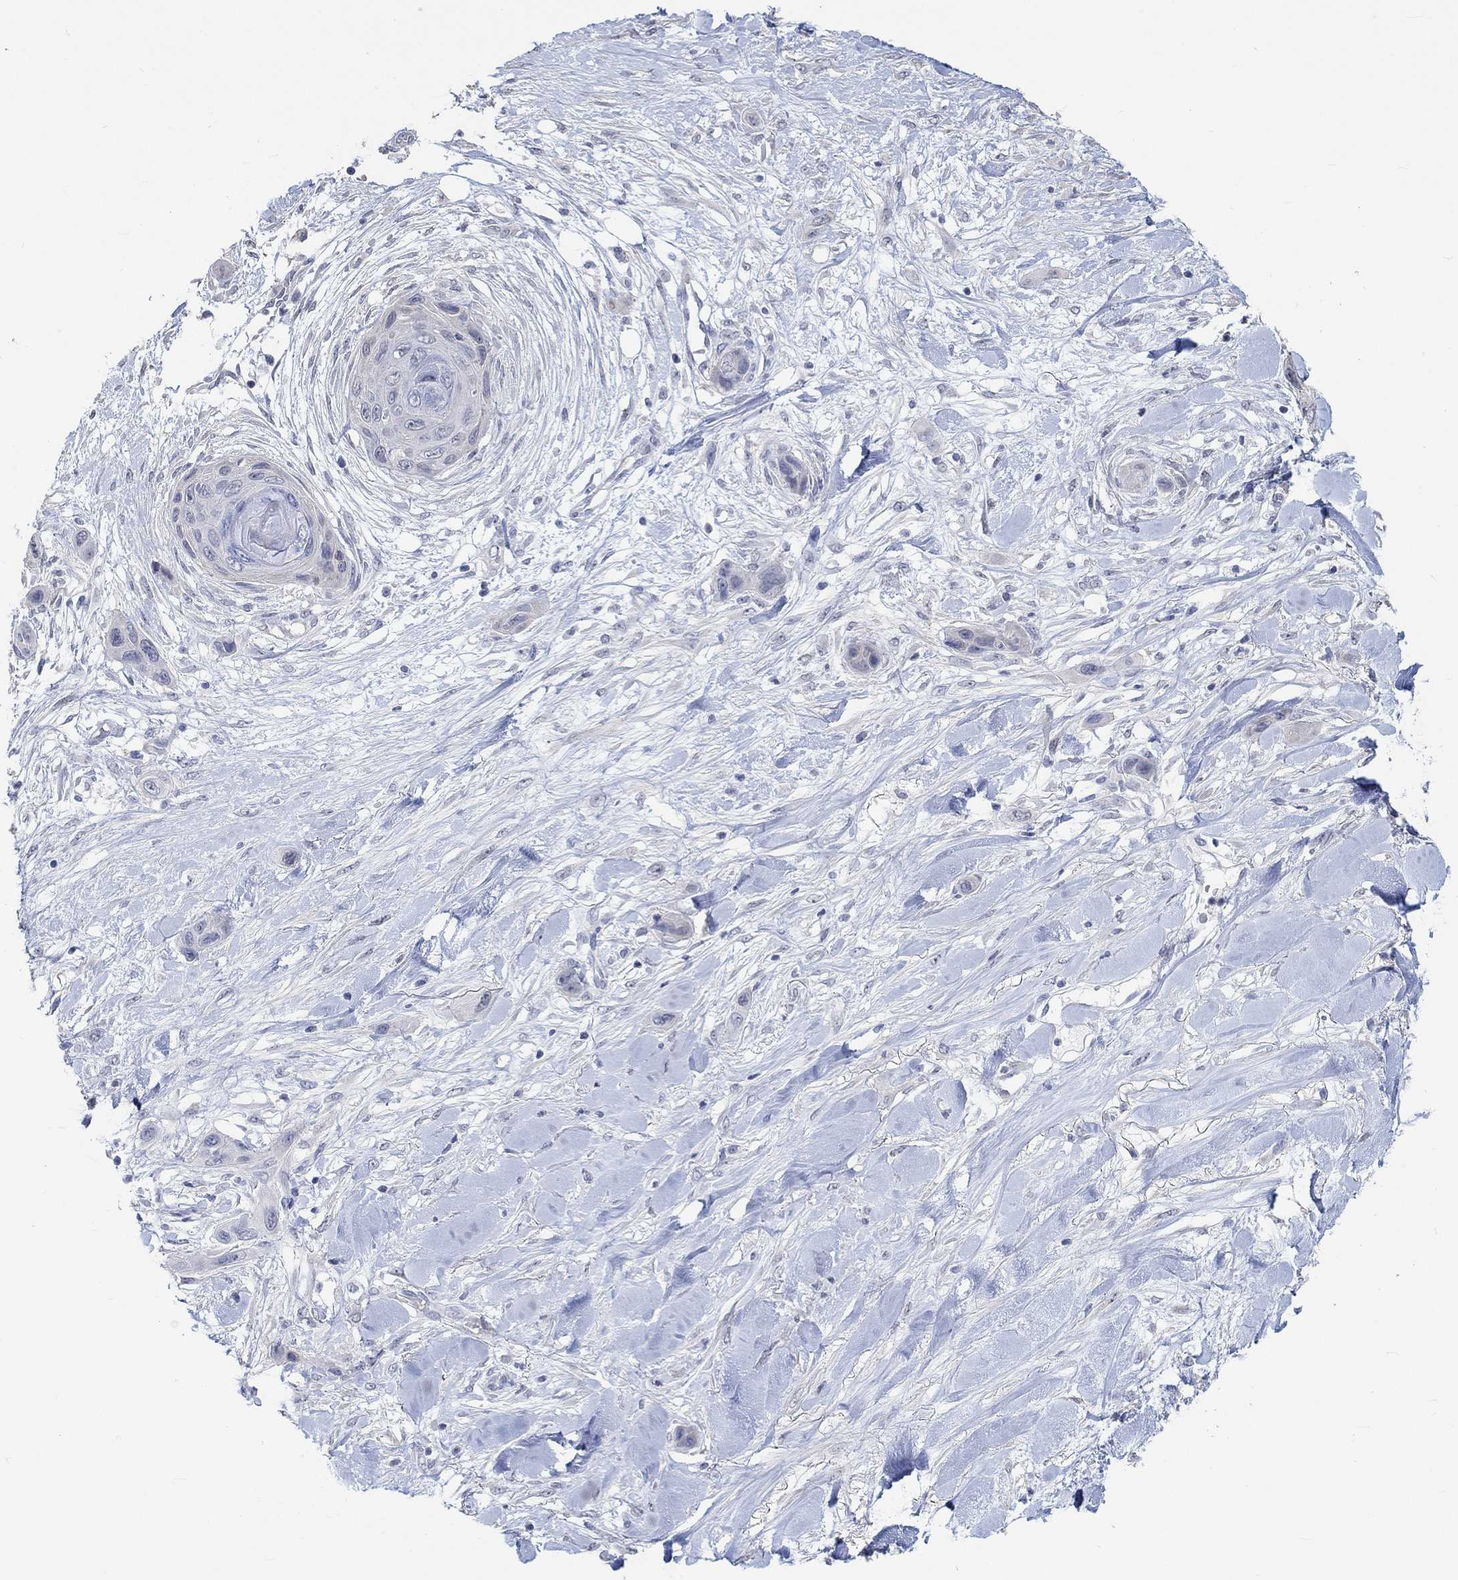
{"staining": {"intensity": "negative", "quantity": "none", "location": "none"}, "tissue": "skin cancer", "cell_type": "Tumor cells", "image_type": "cancer", "snomed": [{"axis": "morphology", "description": "Squamous cell carcinoma, NOS"}, {"axis": "topography", "description": "Skin"}], "caption": "The micrograph shows no staining of tumor cells in squamous cell carcinoma (skin).", "gene": "PNMA5", "patient": {"sex": "male", "age": 79}}